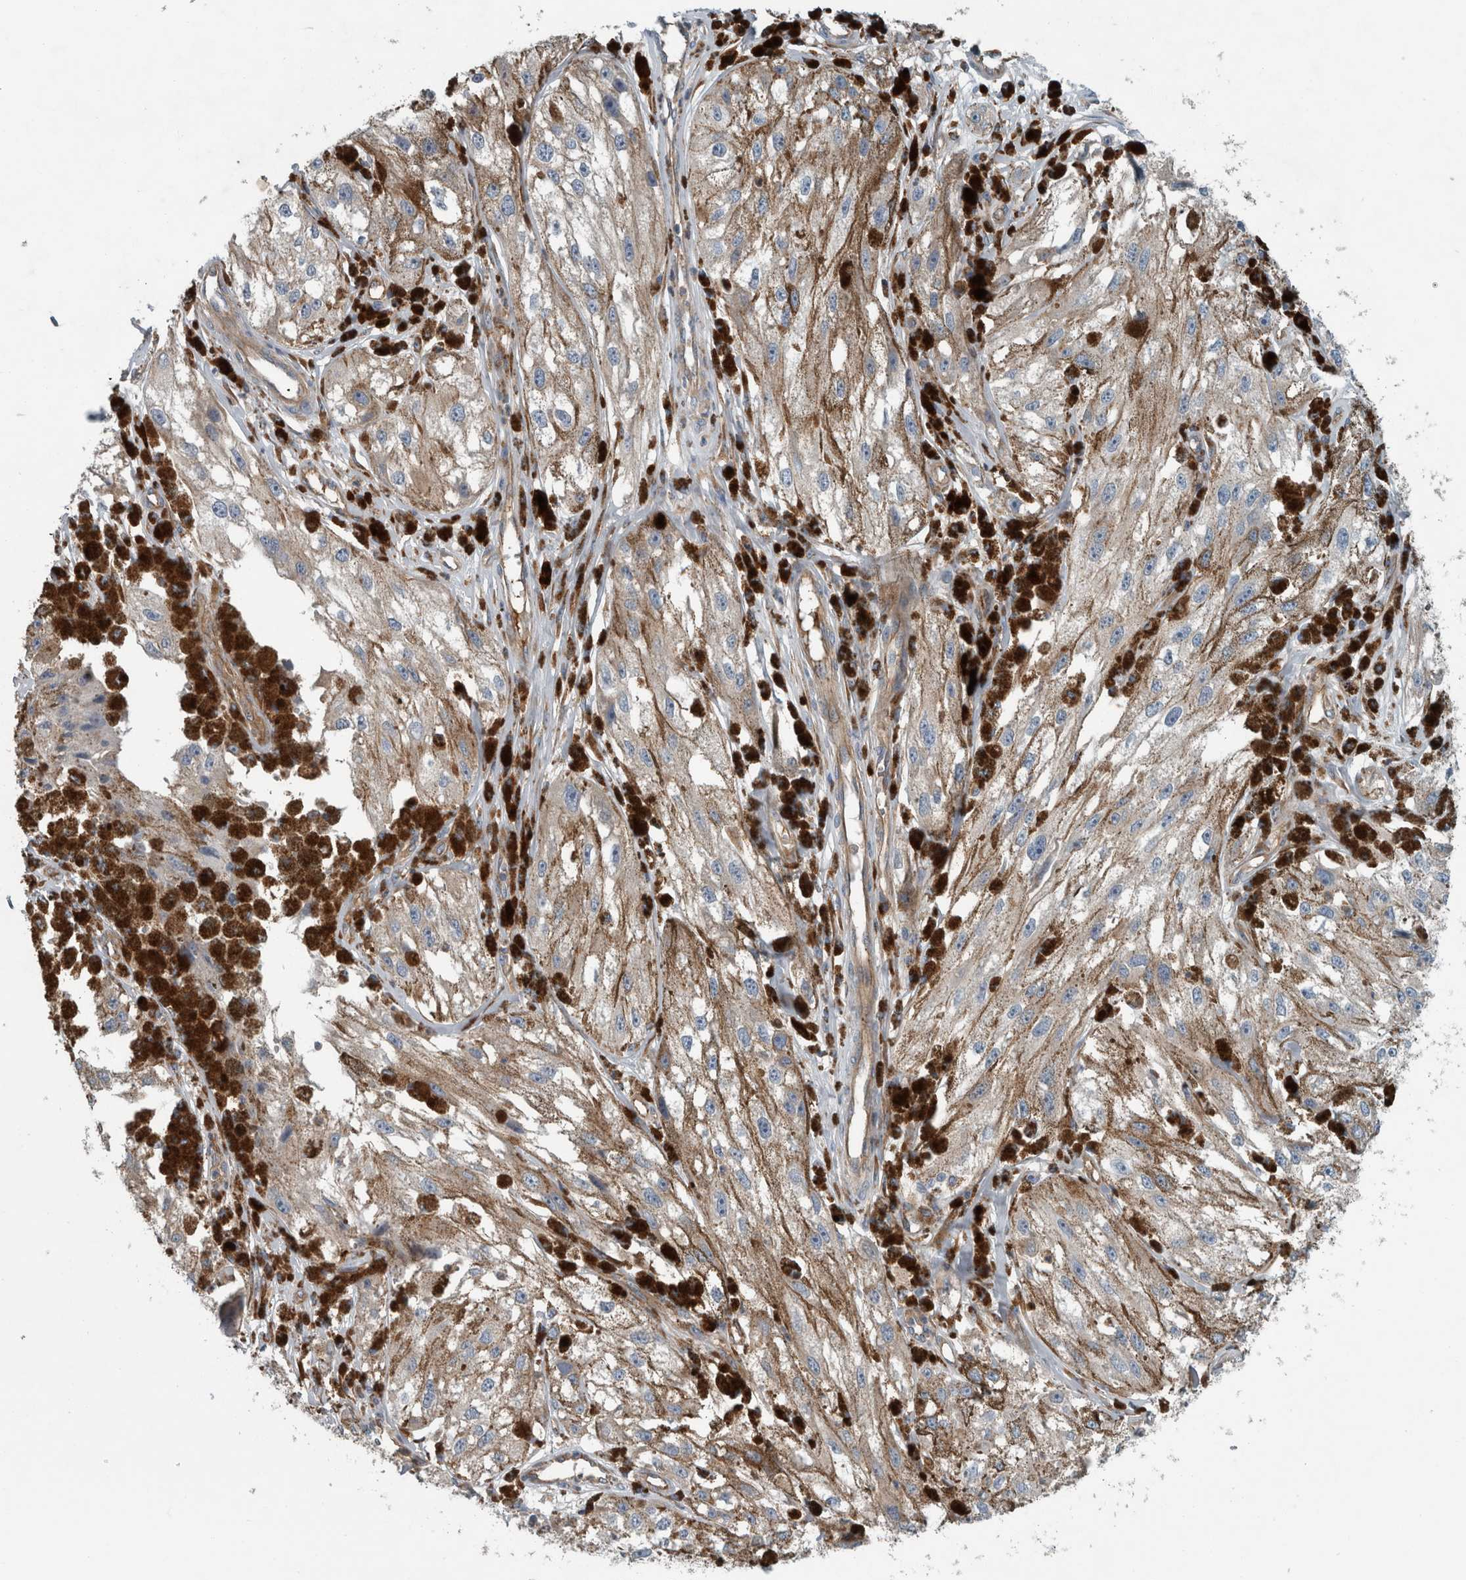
{"staining": {"intensity": "moderate", "quantity": ">75%", "location": "cytoplasmic/membranous"}, "tissue": "melanoma", "cell_type": "Tumor cells", "image_type": "cancer", "snomed": [{"axis": "morphology", "description": "Malignant melanoma, NOS"}, {"axis": "topography", "description": "Skin"}], "caption": "About >75% of tumor cells in human melanoma demonstrate moderate cytoplasmic/membranous protein expression as visualized by brown immunohistochemical staining.", "gene": "GLT8D2", "patient": {"sex": "male", "age": 88}}